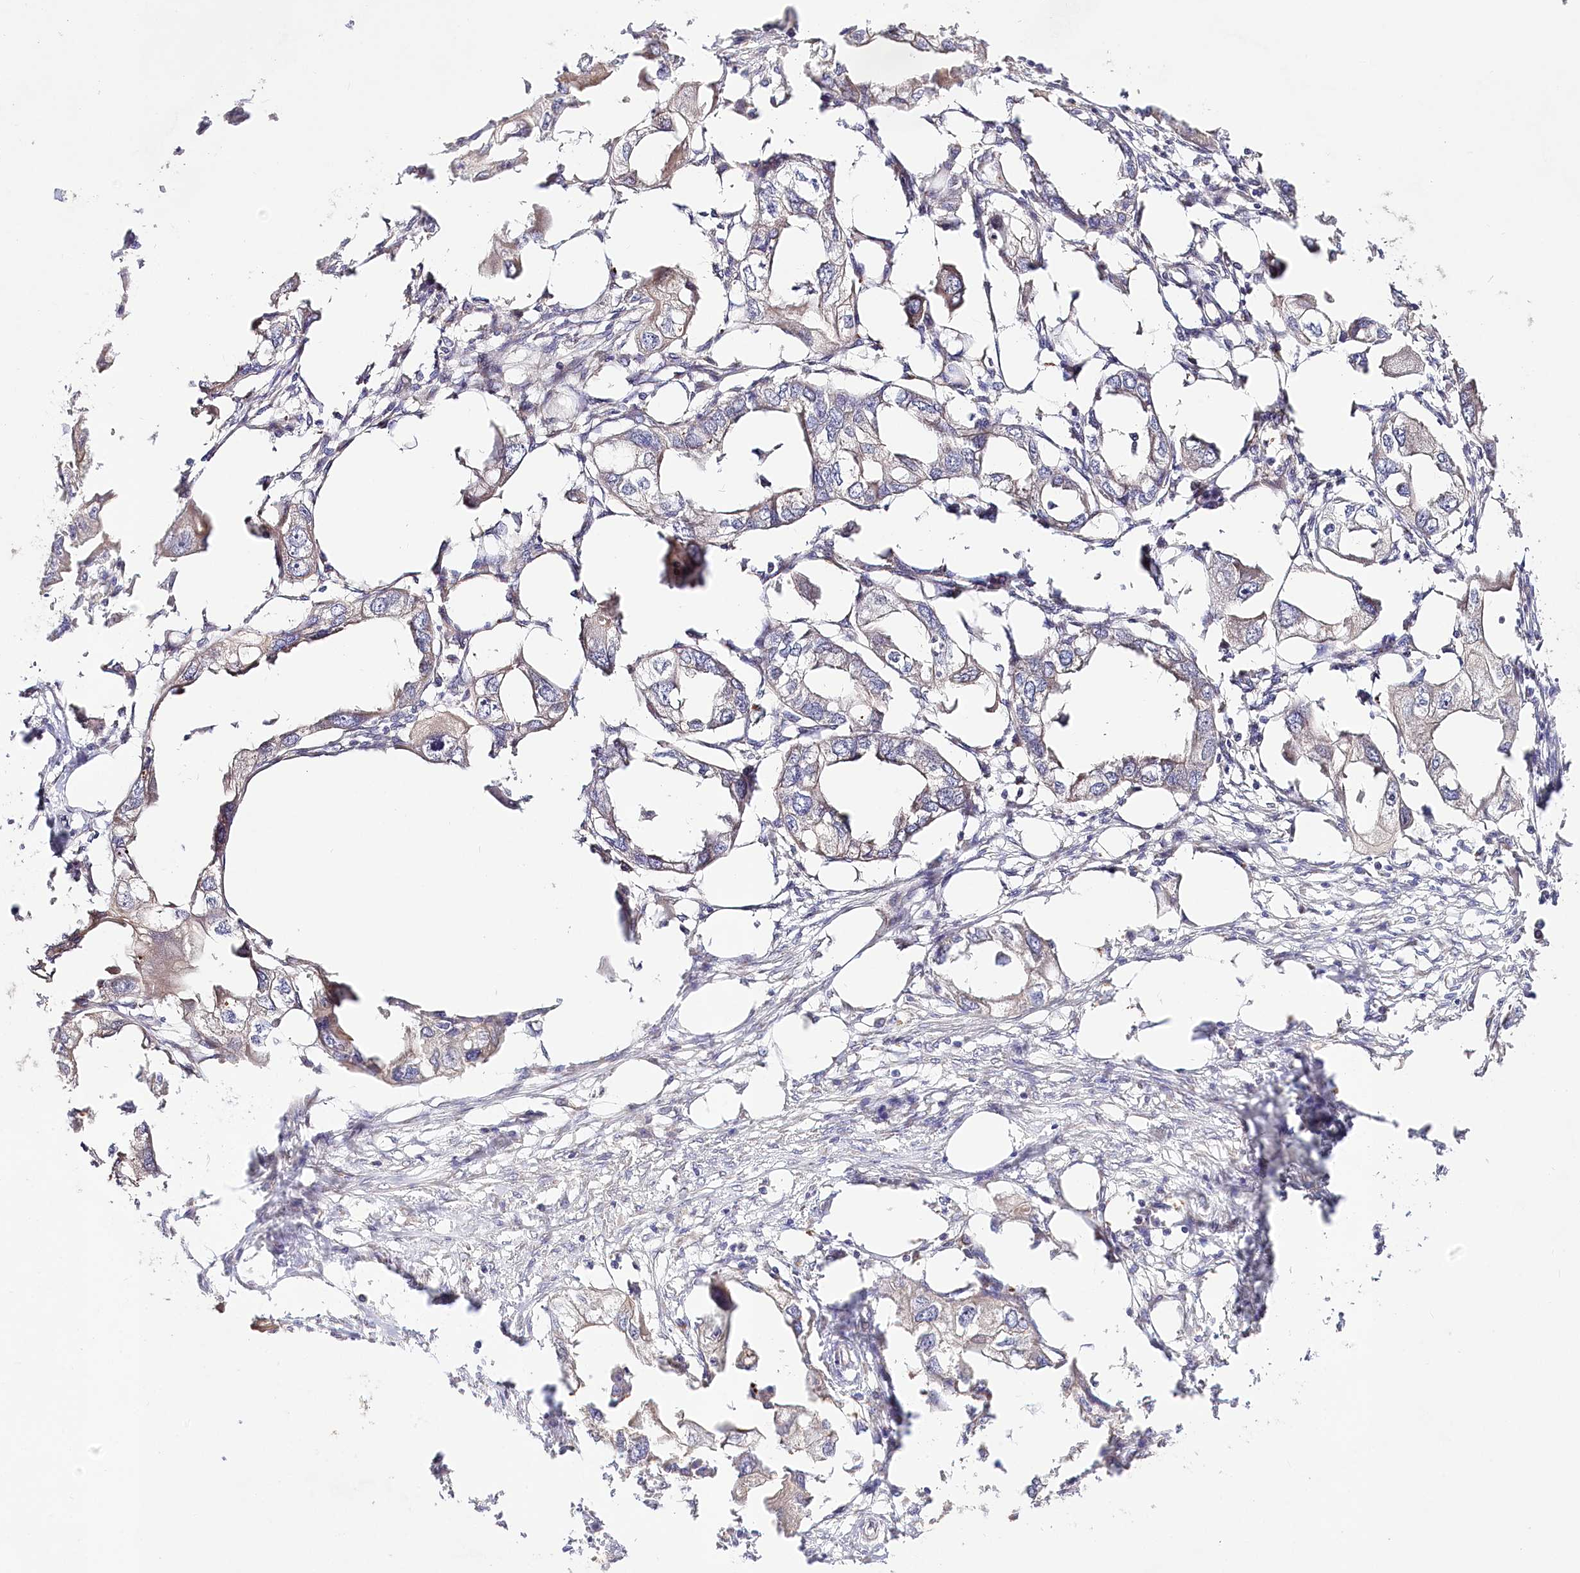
{"staining": {"intensity": "negative", "quantity": "none", "location": "none"}, "tissue": "endometrial cancer", "cell_type": "Tumor cells", "image_type": "cancer", "snomed": [{"axis": "morphology", "description": "Adenocarcinoma, NOS"}, {"axis": "morphology", "description": "Adenocarcinoma, metastatic, NOS"}, {"axis": "topography", "description": "Adipose tissue"}, {"axis": "topography", "description": "Endometrium"}], "caption": "DAB immunohistochemical staining of endometrial adenocarcinoma displays no significant staining in tumor cells.", "gene": "PYROXD1", "patient": {"sex": "female", "age": 67}}